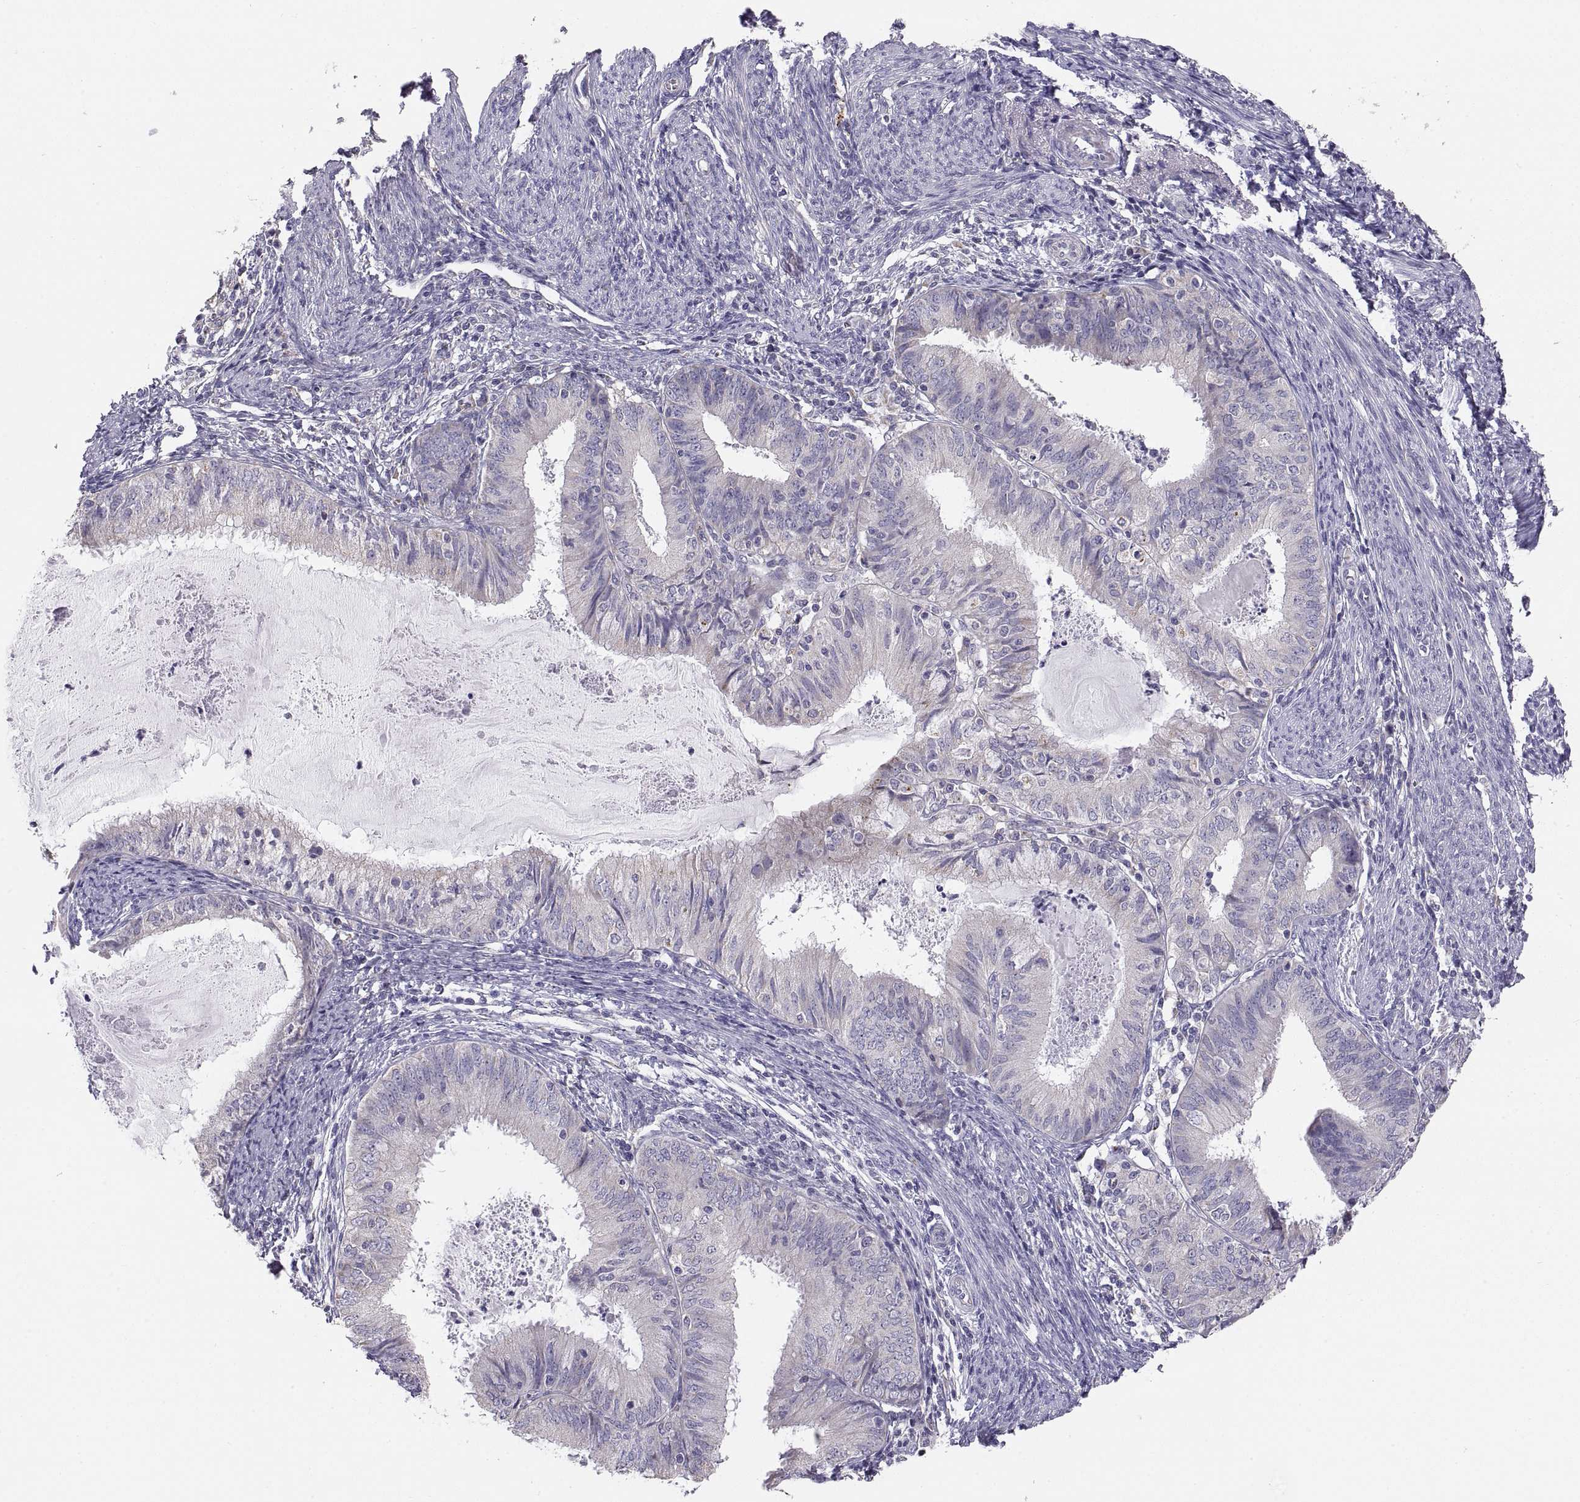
{"staining": {"intensity": "negative", "quantity": "none", "location": "none"}, "tissue": "endometrial cancer", "cell_type": "Tumor cells", "image_type": "cancer", "snomed": [{"axis": "morphology", "description": "Adenocarcinoma, NOS"}, {"axis": "topography", "description": "Endometrium"}], "caption": "Tumor cells are negative for protein expression in human endometrial cancer.", "gene": "TNNC1", "patient": {"sex": "female", "age": 57}}